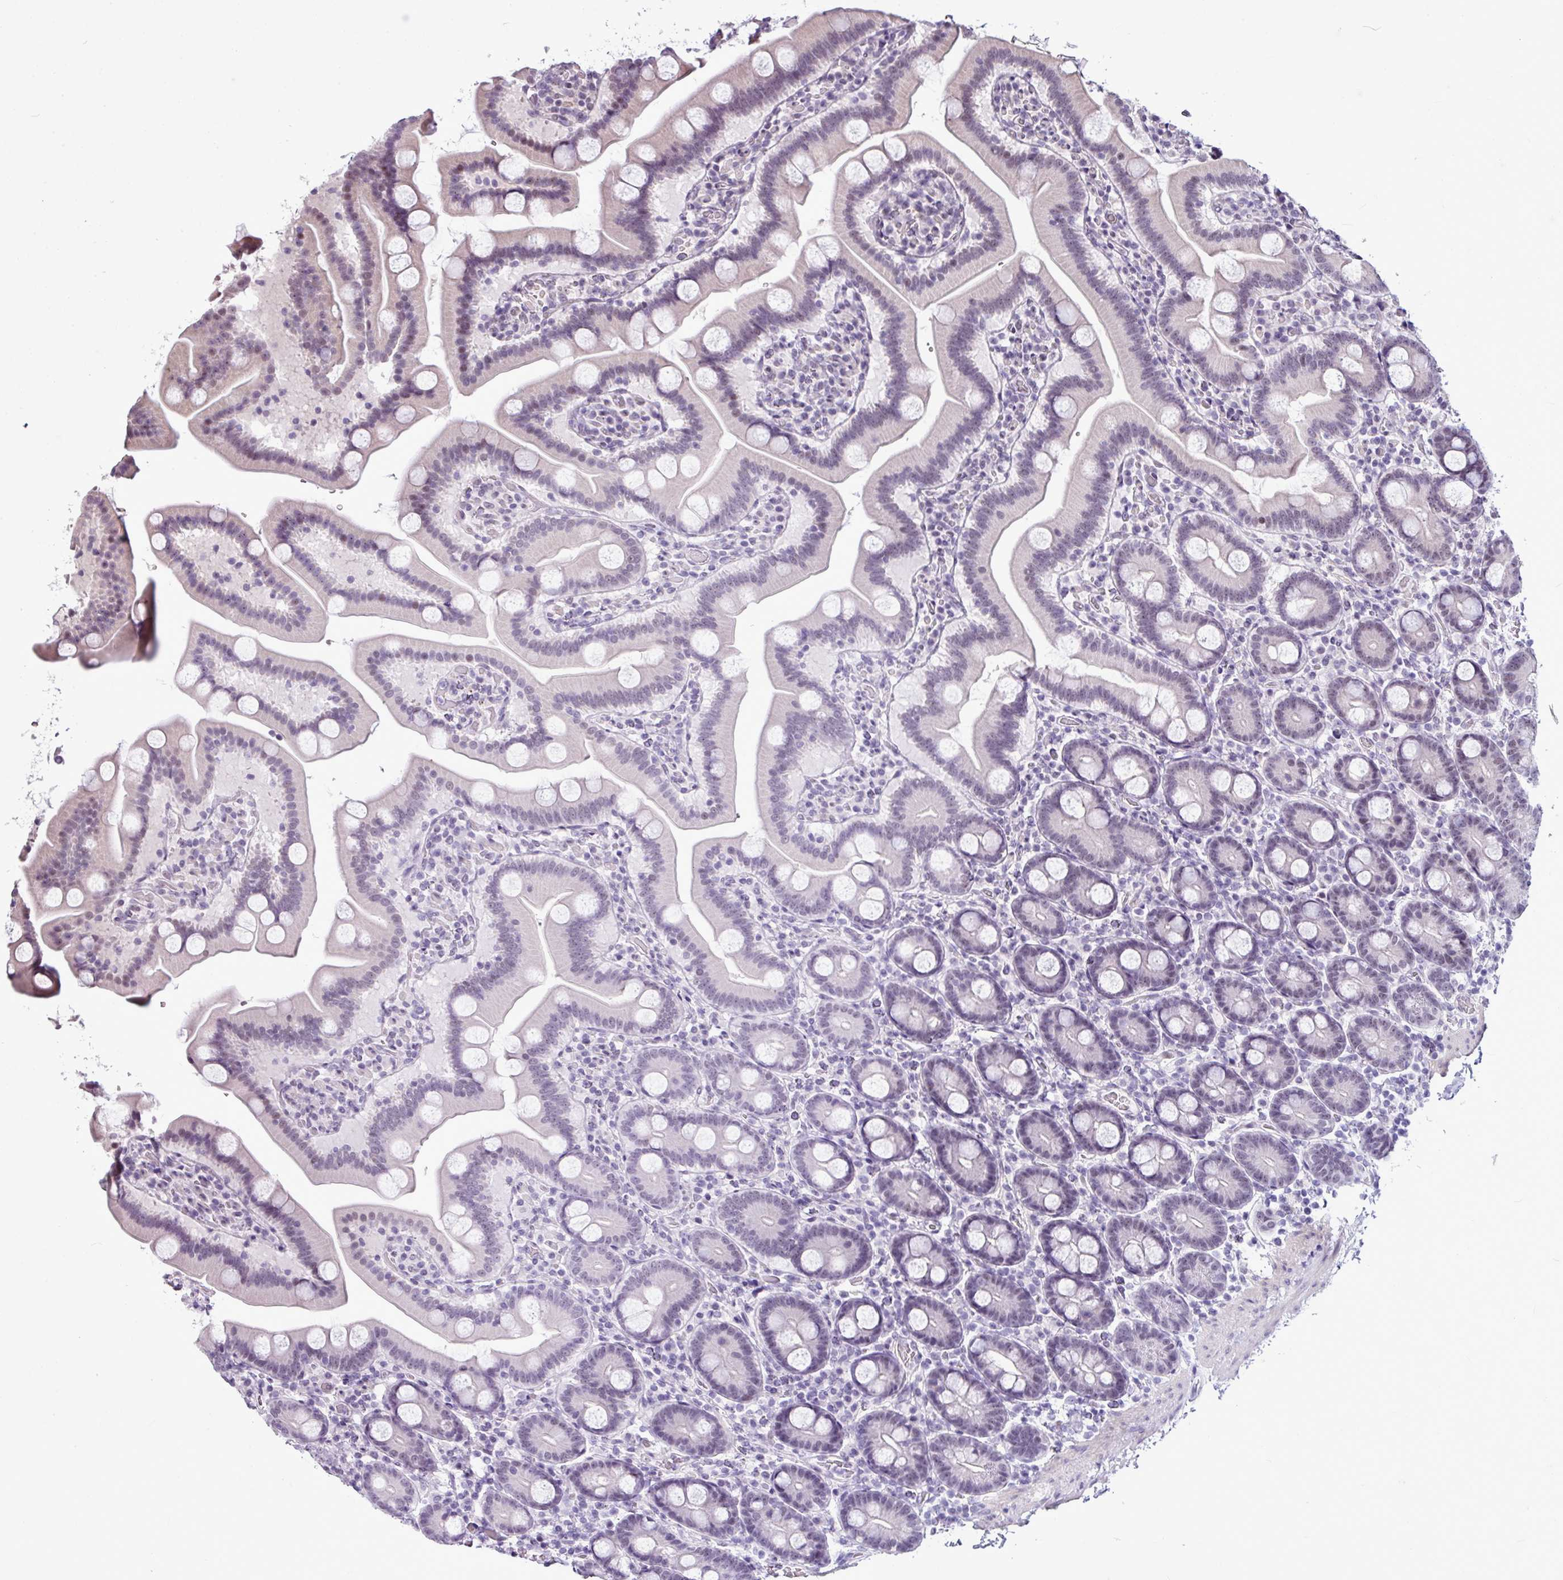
{"staining": {"intensity": "moderate", "quantity": "<25%", "location": "cytoplasmic/membranous,nuclear"}, "tissue": "duodenum", "cell_type": "Glandular cells", "image_type": "normal", "snomed": [{"axis": "morphology", "description": "Normal tissue, NOS"}, {"axis": "topography", "description": "Duodenum"}], "caption": "Protein analysis of normal duodenum displays moderate cytoplasmic/membranous,nuclear staining in about <25% of glandular cells.", "gene": "UTP18", "patient": {"sex": "male", "age": 55}}